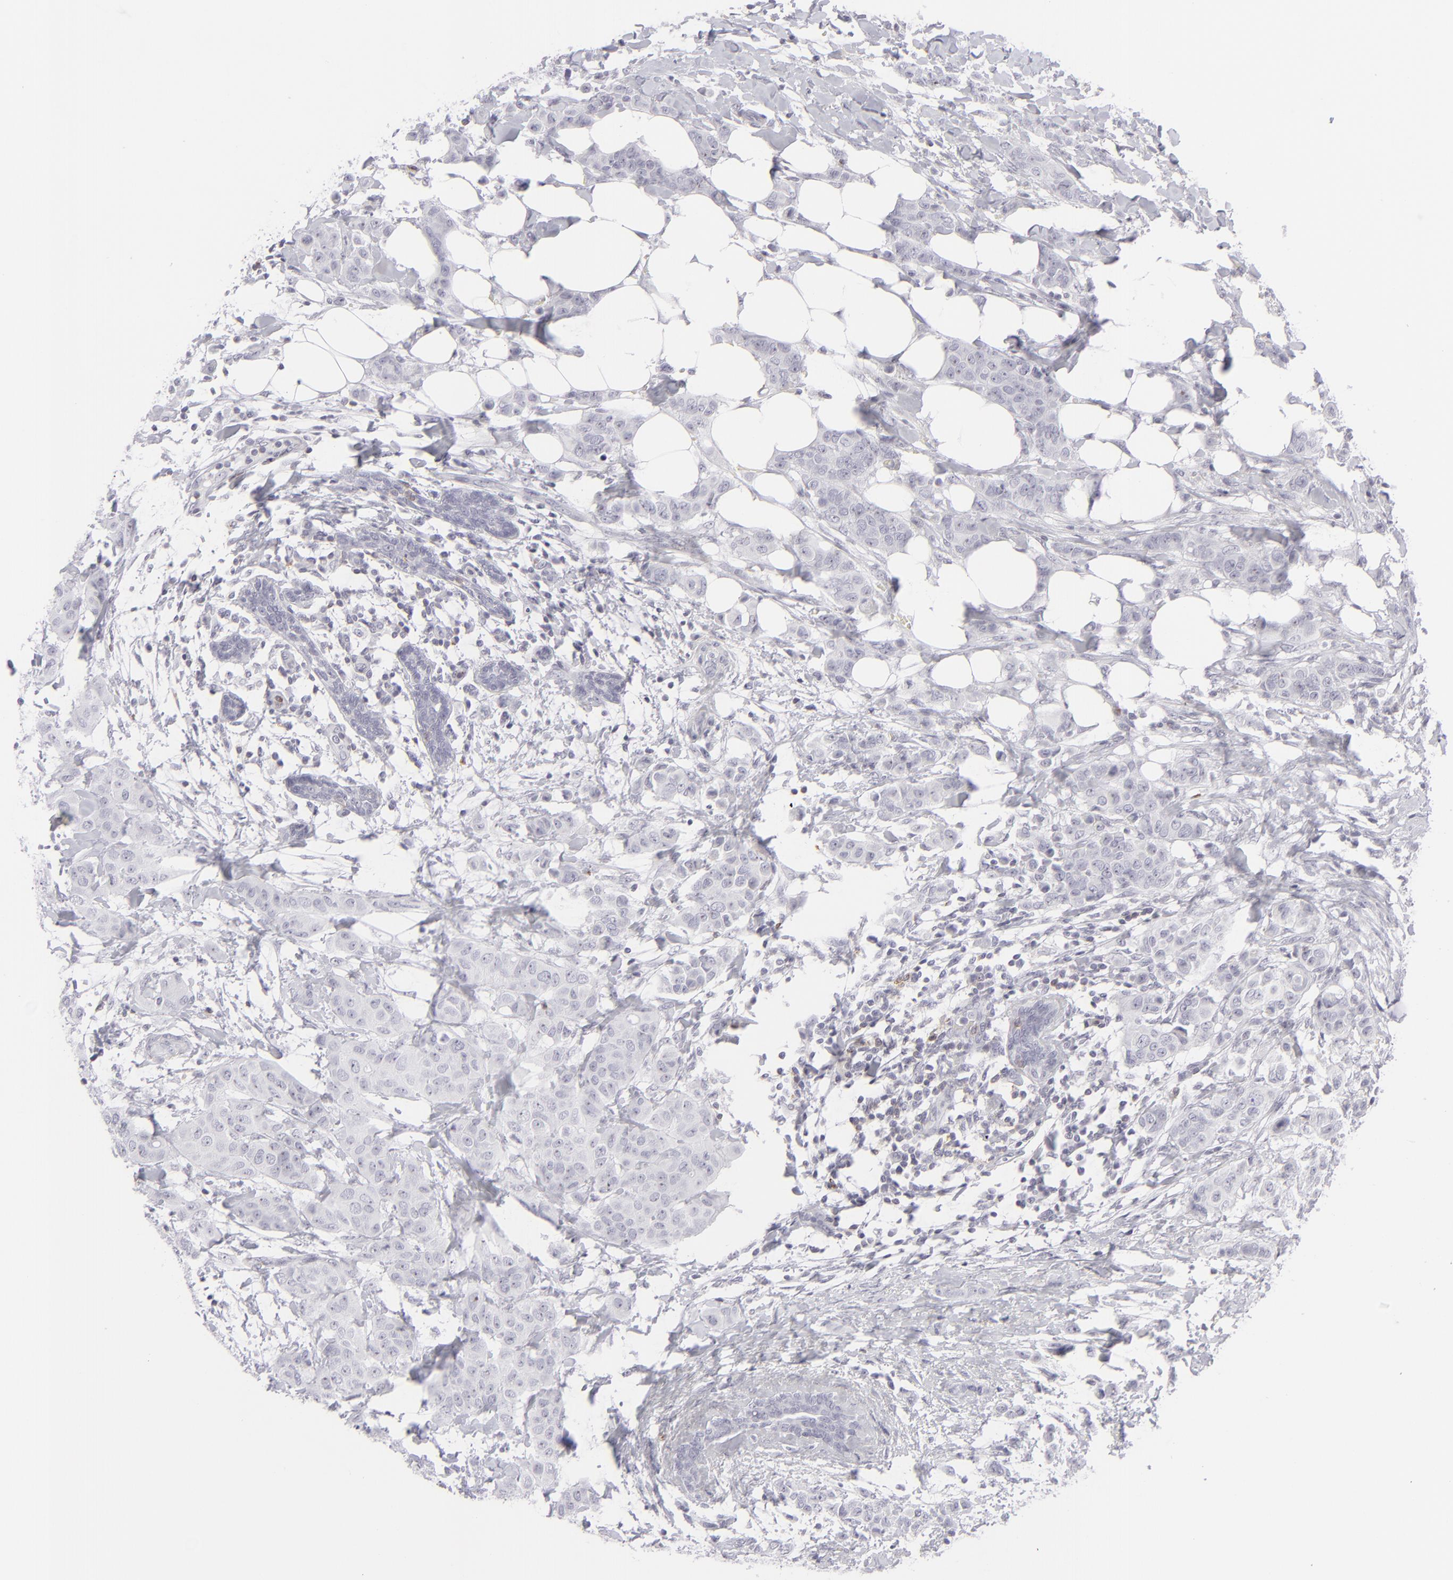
{"staining": {"intensity": "negative", "quantity": "none", "location": "none"}, "tissue": "breast cancer", "cell_type": "Tumor cells", "image_type": "cancer", "snomed": [{"axis": "morphology", "description": "Duct carcinoma"}, {"axis": "topography", "description": "Breast"}], "caption": "A photomicrograph of human breast cancer (intraductal carcinoma) is negative for staining in tumor cells.", "gene": "CD7", "patient": {"sex": "female", "age": 40}}